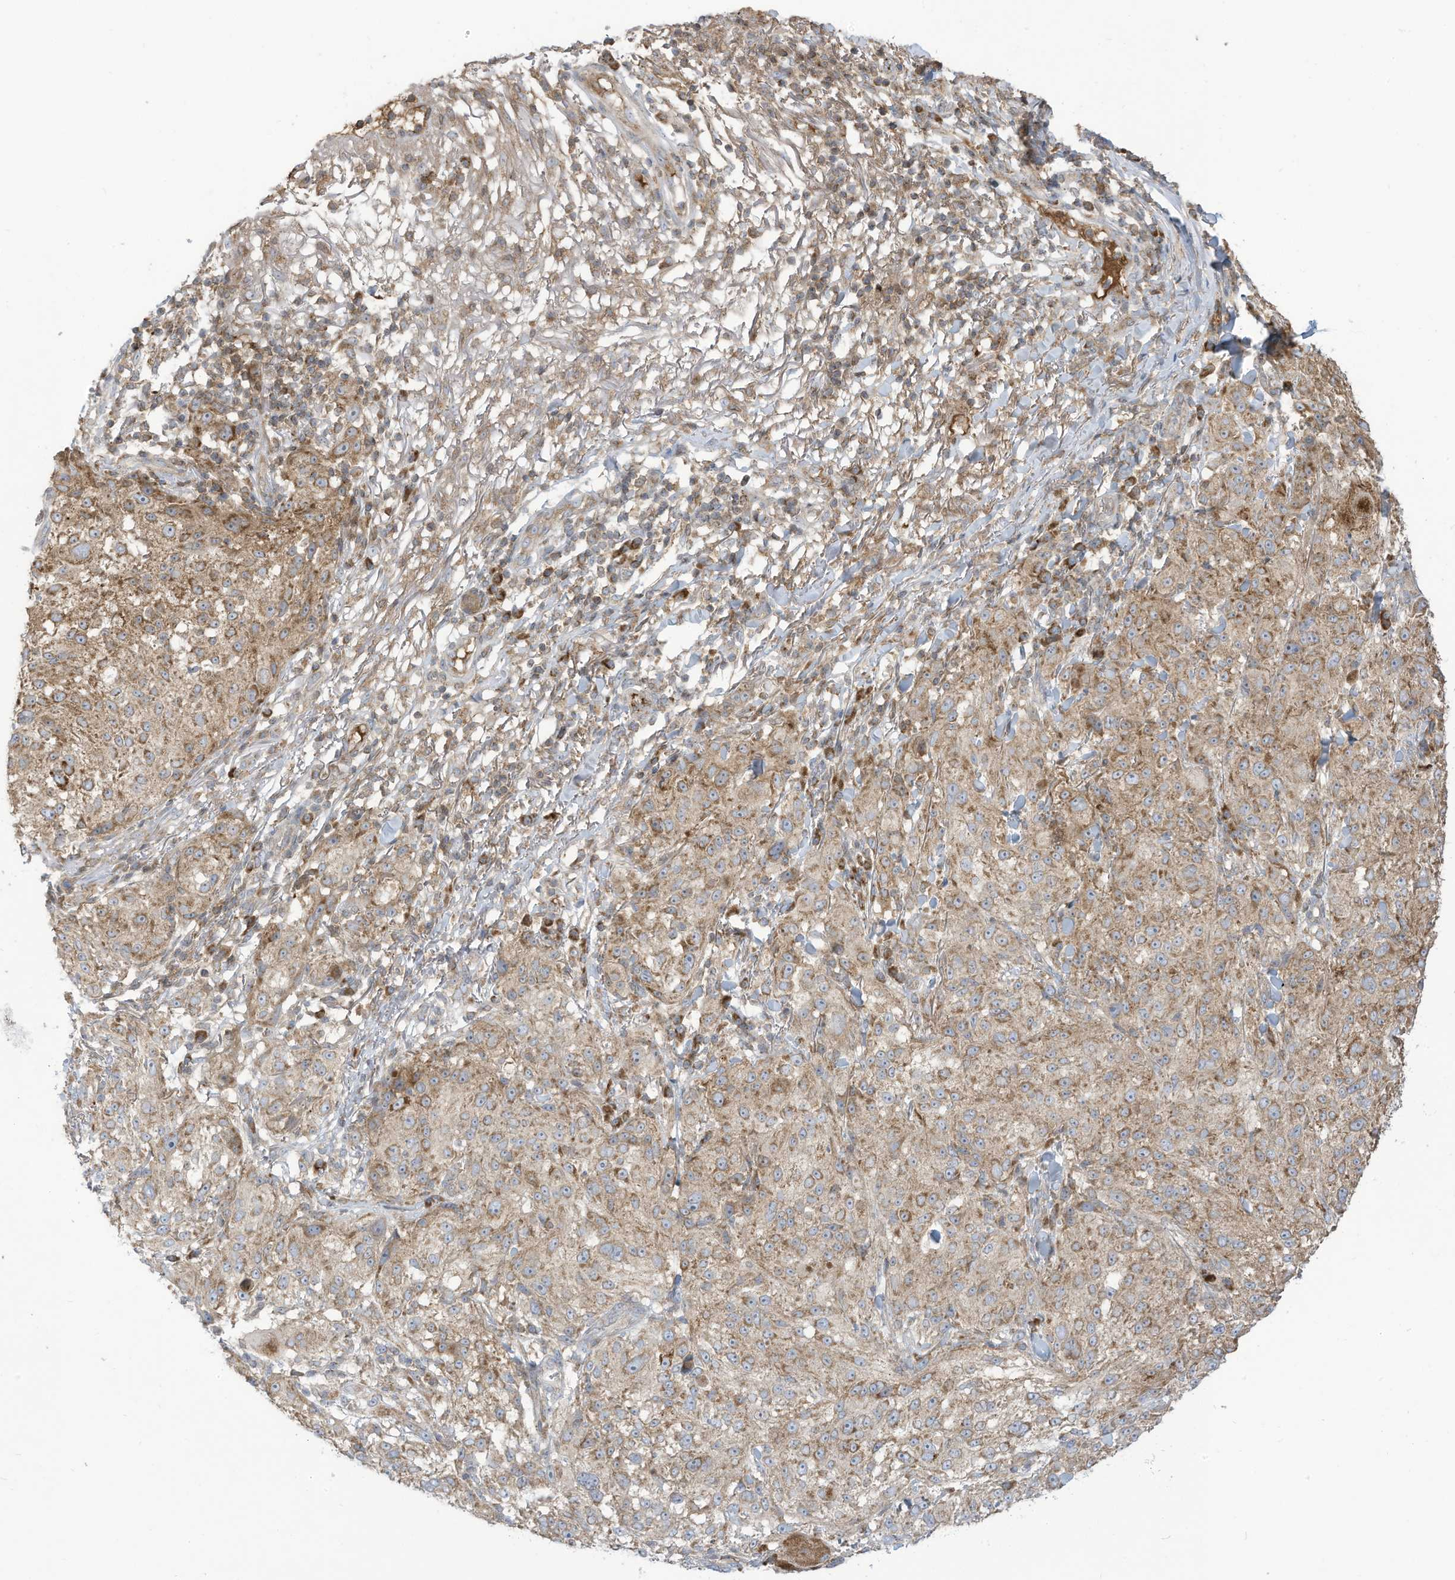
{"staining": {"intensity": "moderate", "quantity": ">75%", "location": "cytoplasmic/membranous"}, "tissue": "melanoma", "cell_type": "Tumor cells", "image_type": "cancer", "snomed": [{"axis": "morphology", "description": "Necrosis, NOS"}, {"axis": "morphology", "description": "Malignant melanoma, NOS"}, {"axis": "topography", "description": "Skin"}], "caption": "Protein expression analysis of malignant melanoma displays moderate cytoplasmic/membranous positivity in approximately >75% of tumor cells. (DAB IHC, brown staining for protein, blue staining for nuclei).", "gene": "CGAS", "patient": {"sex": "female", "age": 87}}